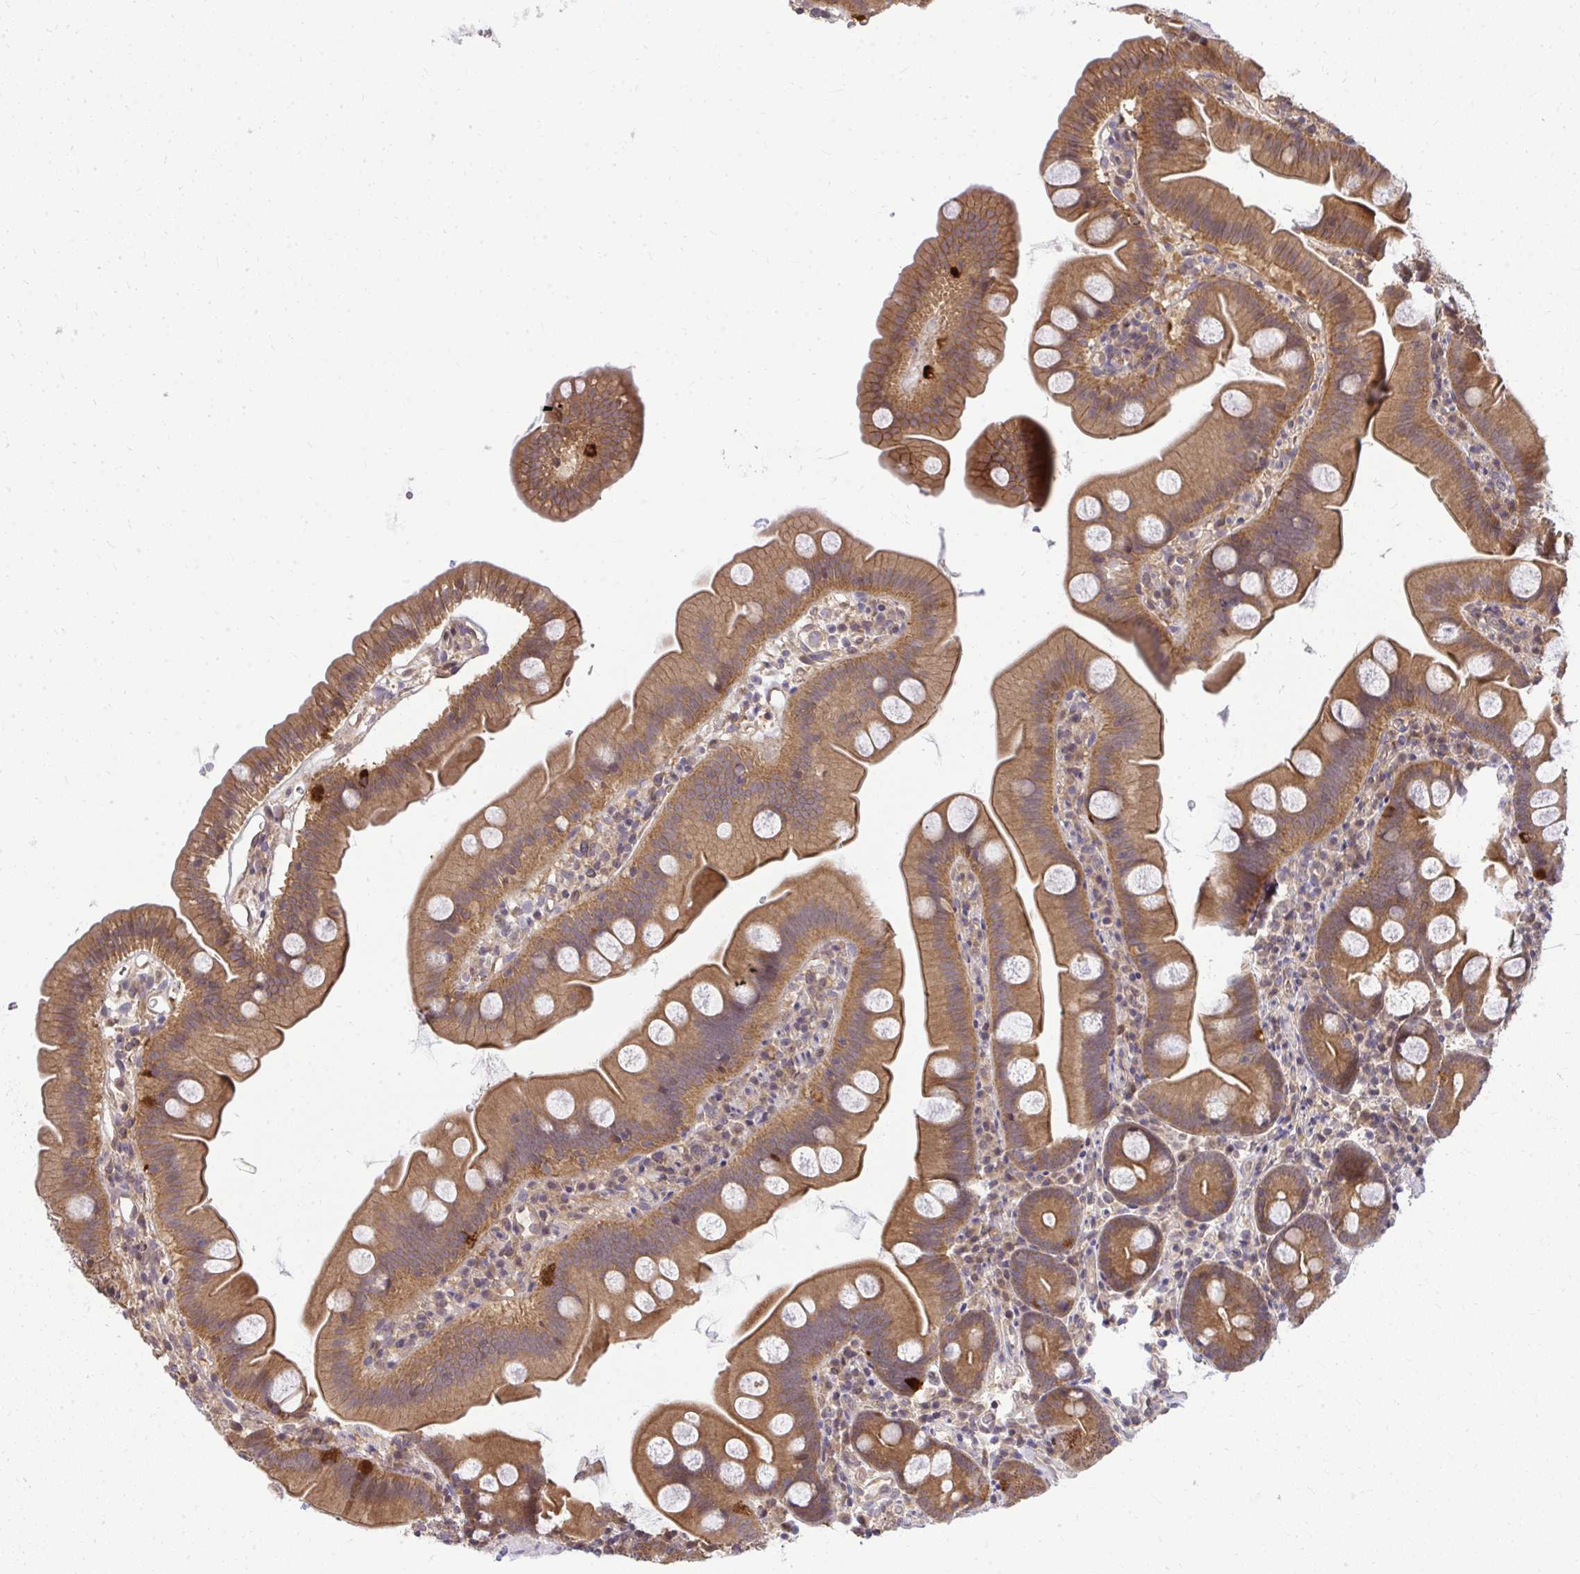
{"staining": {"intensity": "strong", "quantity": ">75%", "location": "cytoplasmic/membranous"}, "tissue": "small intestine", "cell_type": "Glandular cells", "image_type": "normal", "snomed": [{"axis": "morphology", "description": "Normal tissue, NOS"}, {"axis": "topography", "description": "Small intestine"}], "caption": "Glandular cells display strong cytoplasmic/membranous positivity in about >75% of cells in benign small intestine. Using DAB (3,3'-diaminobenzidine) (brown) and hematoxylin (blue) stains, captured at high magnification using brightfield microscopy.", "gene": "HDHD2", "patient": {"sex": "female", "age": 68}}